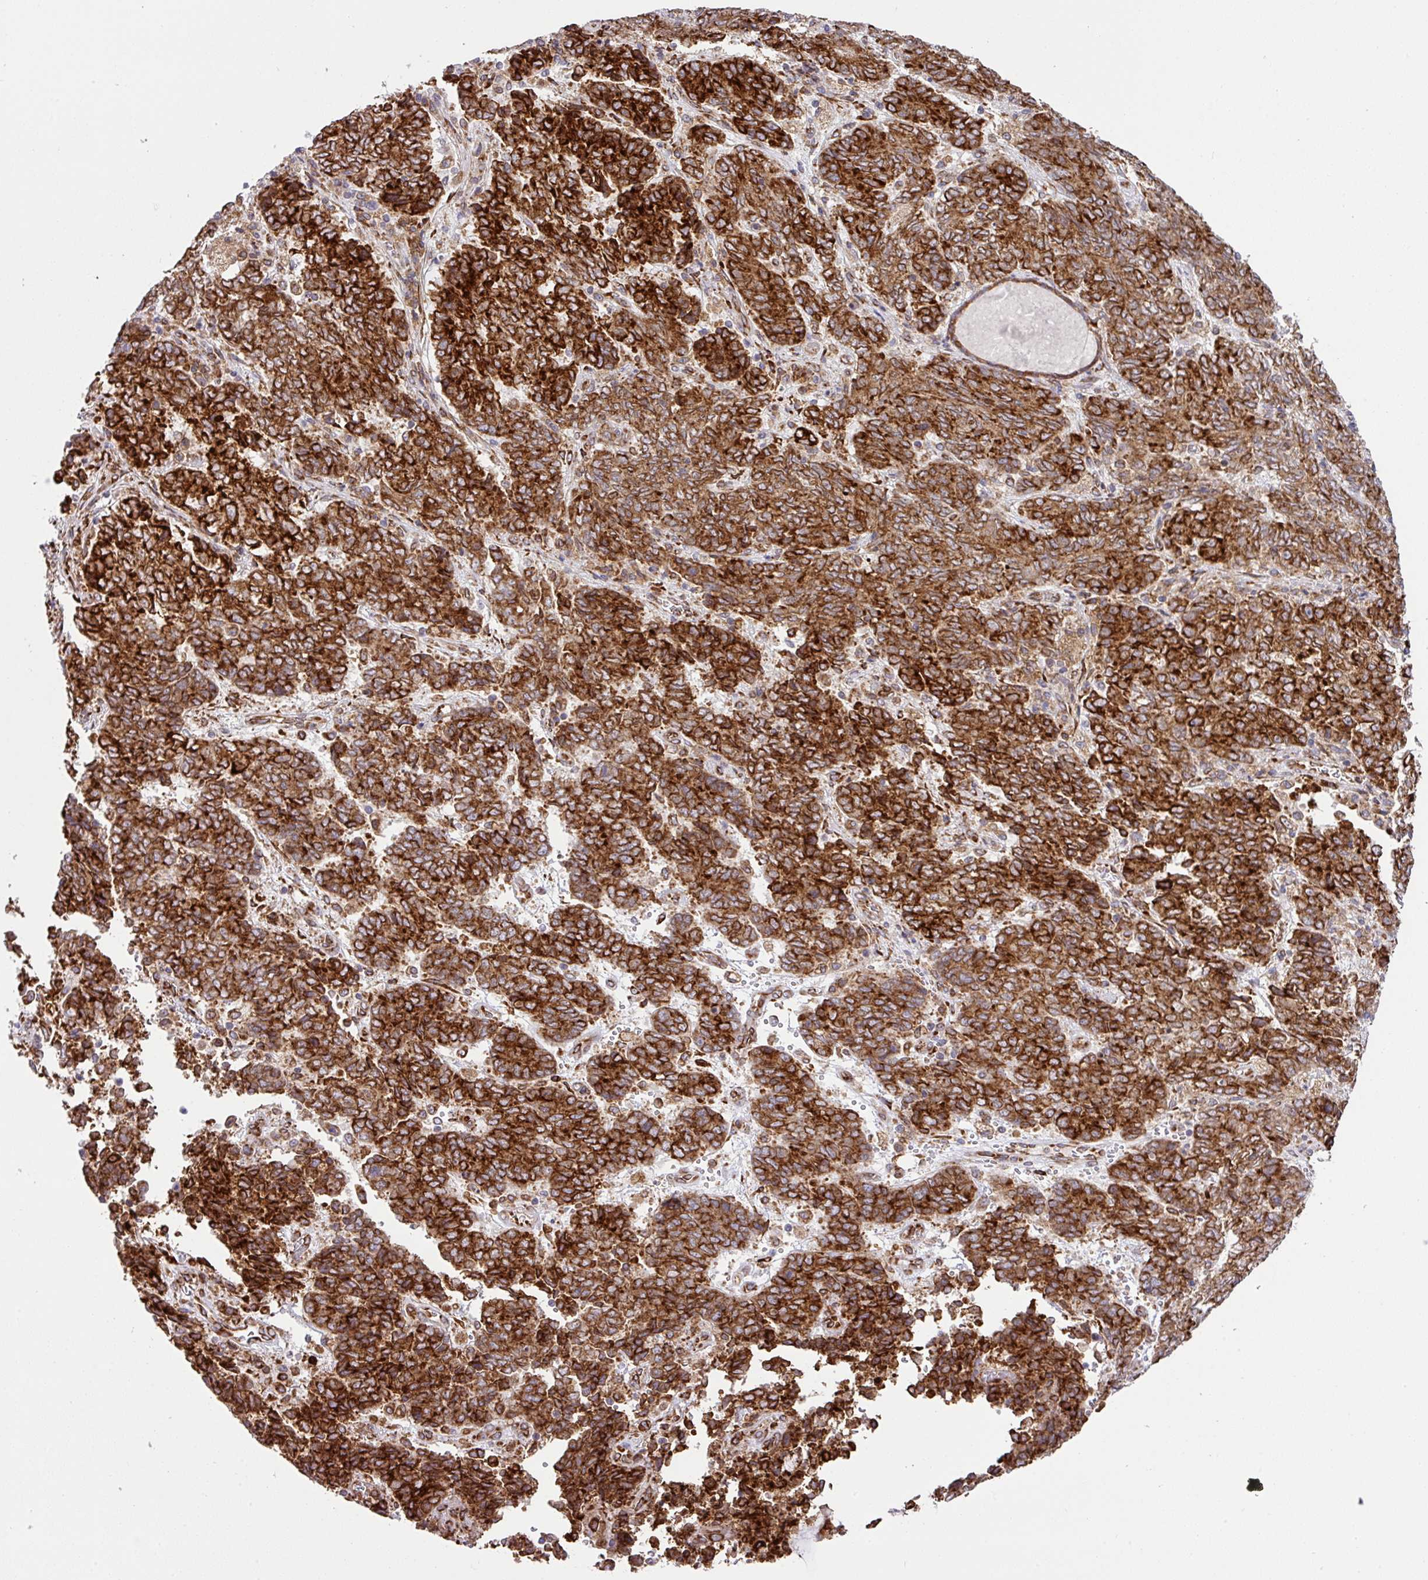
{"staining": {"intensity": "strong", "quantity": ">75%", "location": "cytoplasmic/membranous"}, "tissue": "endometrial cancer", "cell_type": "Tumor cells", "image_type": "cancer", "snomed": [{"axis": "morphology", "description": "Adenocarcinoma, NOS"}, {"axis": "topography", "description": "Endometrium"}], "caption": "A brown stain shows strong cytoplasmic/membranous expression of a protein in endometrial adenocarcinoma tumor cells. (DAB (3,3'-diaminobenzidine) = brown stain, brightfield microscopy at high magnification).", "gene": "SLC39A7", "patient": {"sex": "female", "age": 80}}